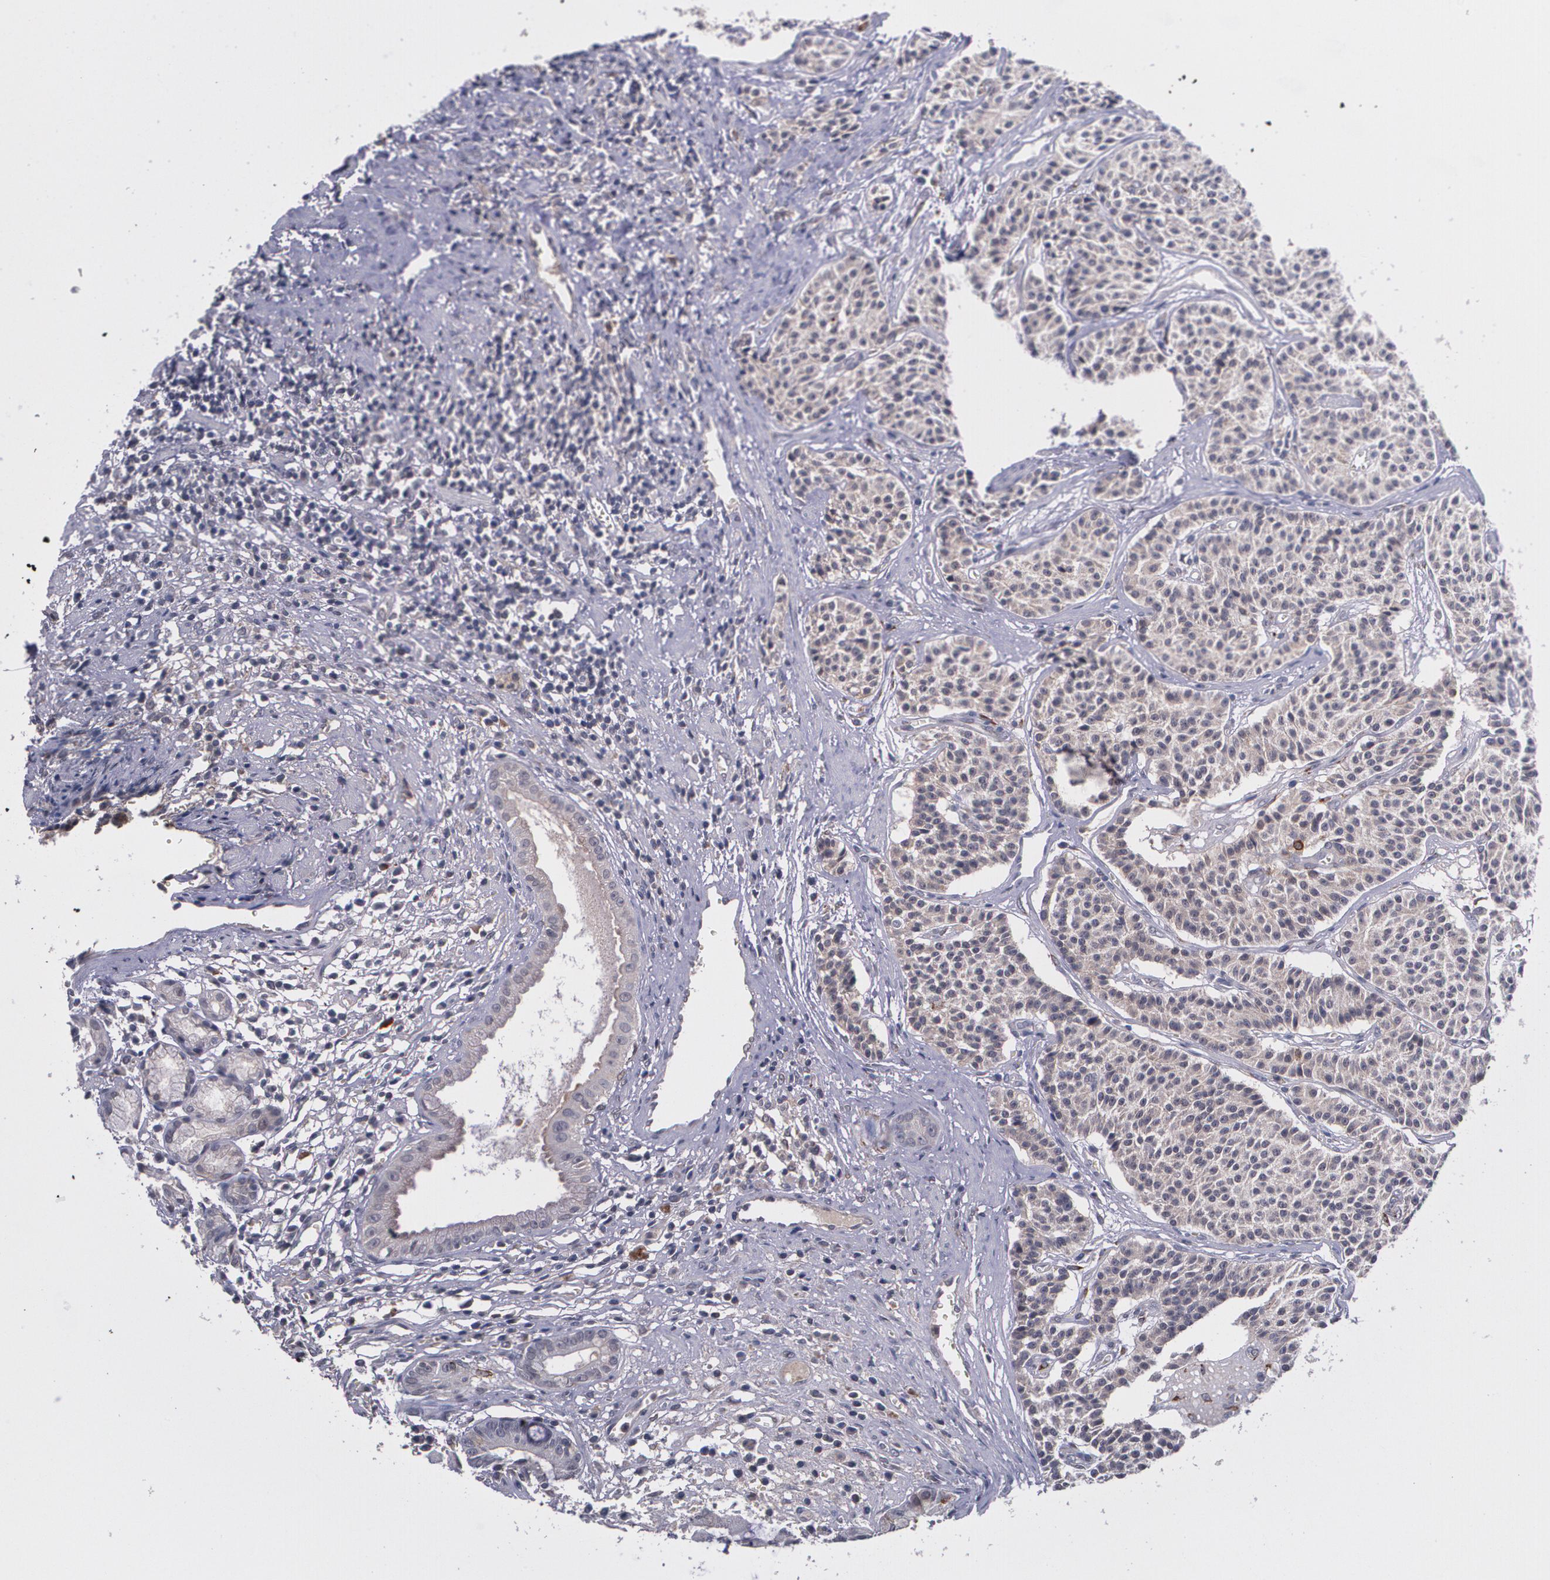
{"staining": {"intensity": "weak", "quantity": "<25%", "location": "cytoplasmic/membranous"}, "tissue": "carcinoid", "cell_type": "Tumor cells", "image_type": "cancer", "snomed": [{"axis": "morphology", "description": "Carcinoid, malignant, NOS"}, {"axis": "topography", "description": "Stomach"}], "caption": "Tumor cells are negative for protein expression in human carcinoid (malignant).", "gene": "IFNGR2", "patient": {"sex": "female", "age": 76}}